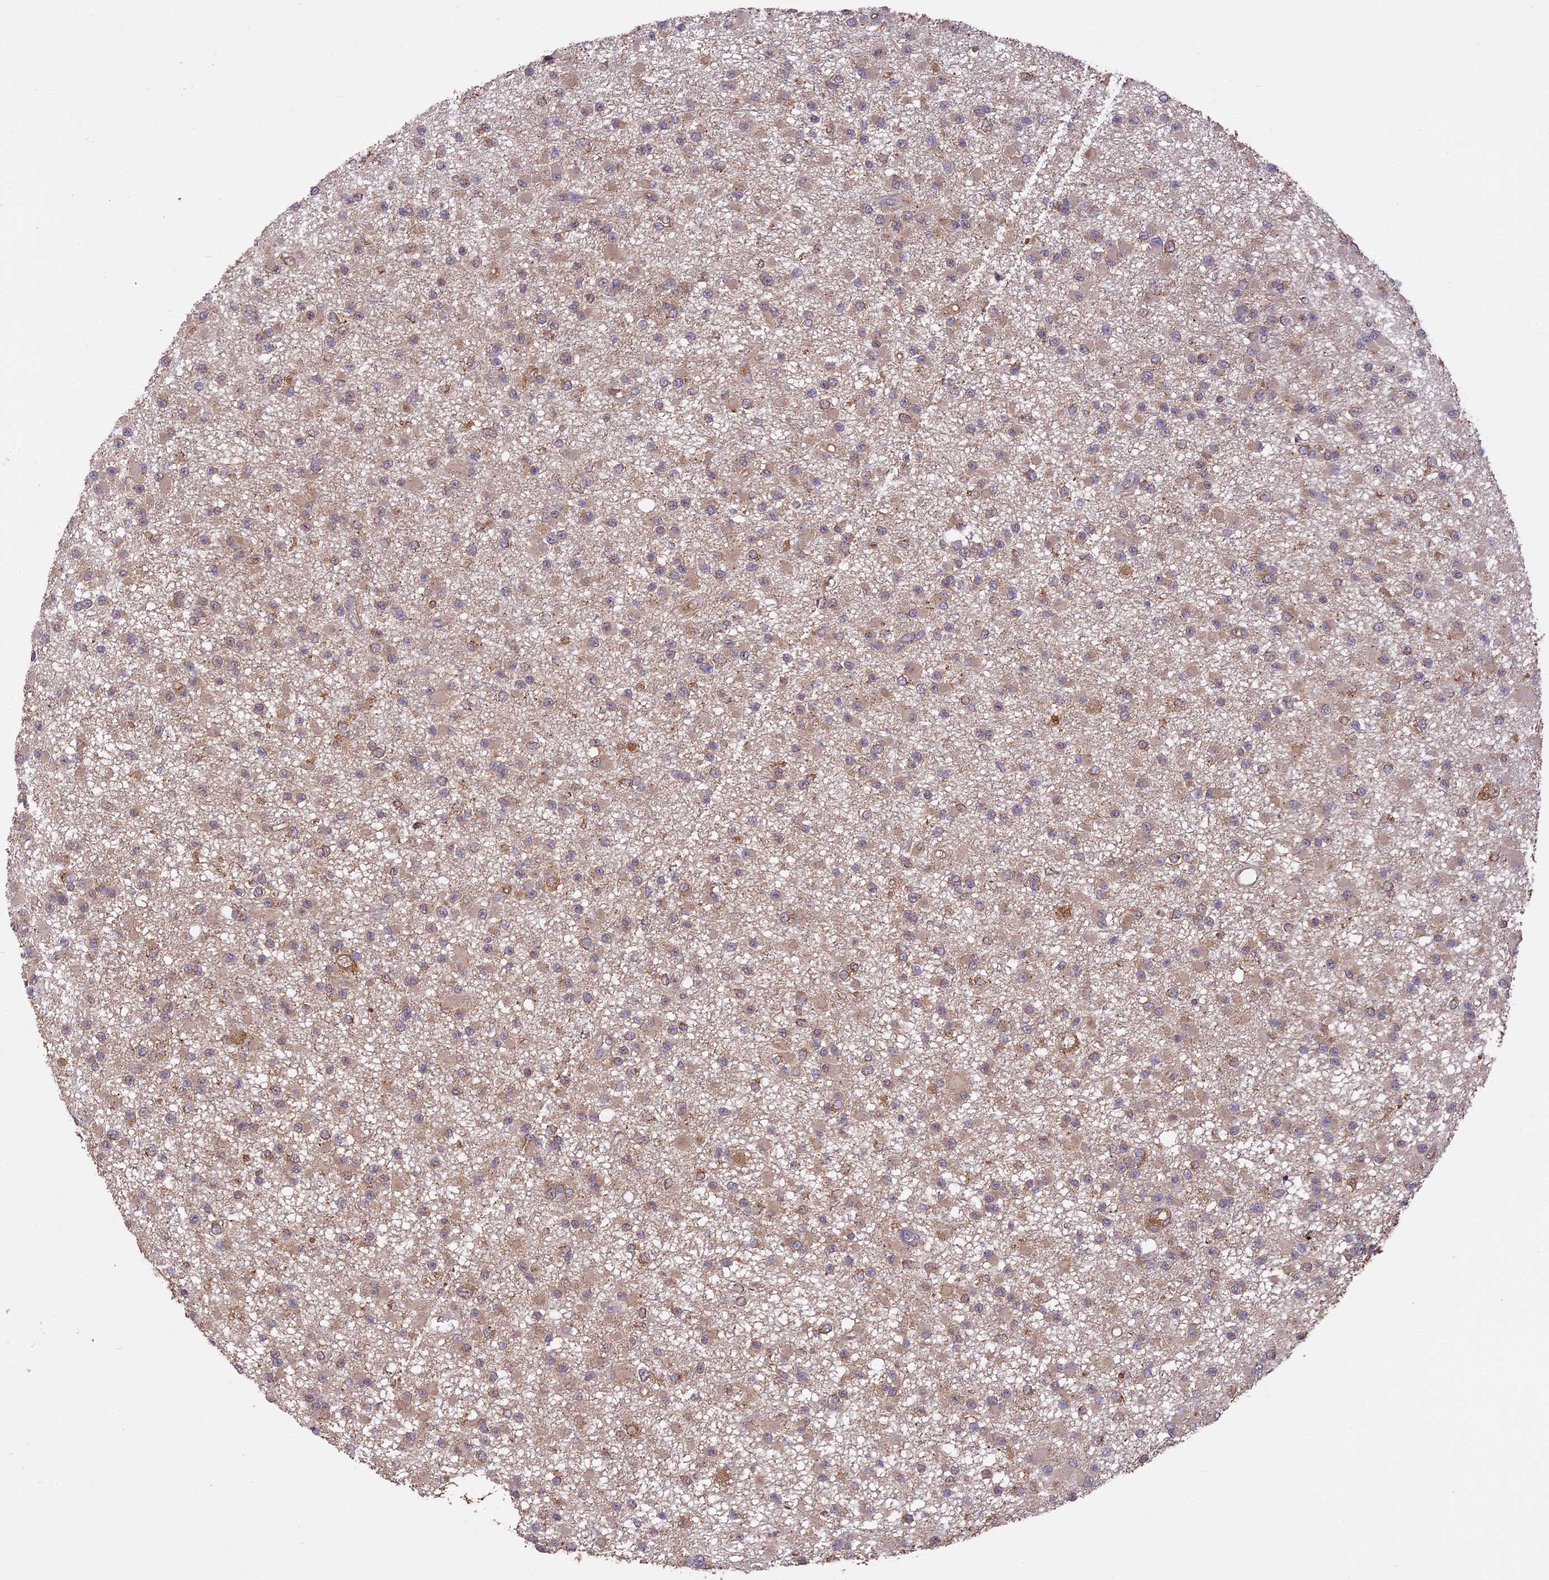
{"staining": {"intensity": "weak", "quantity": "25%-75%", "location": "cytoplasmic/membranous"}, "tissue": "glioma", "cell_type": "Tumor cells", "image_type": "cancer", "snomed": [{"axis": "morphology", "description": "Glioma, malignant, Low grade"}, {"axis": "topography", "description": "Brain"}], "caption": "The micrograph shows staining of malignant glioma (low-grade), revealing weak cytoplasmic/membranous protein positivity (brown color) within tumor cells. (DAB (3,3'-diaminobenzidine) = brown stain, brightfield microscopy at high magnification).", "gene": "ARHGAP19", "patient": {"sex": "female", "age": 22}}